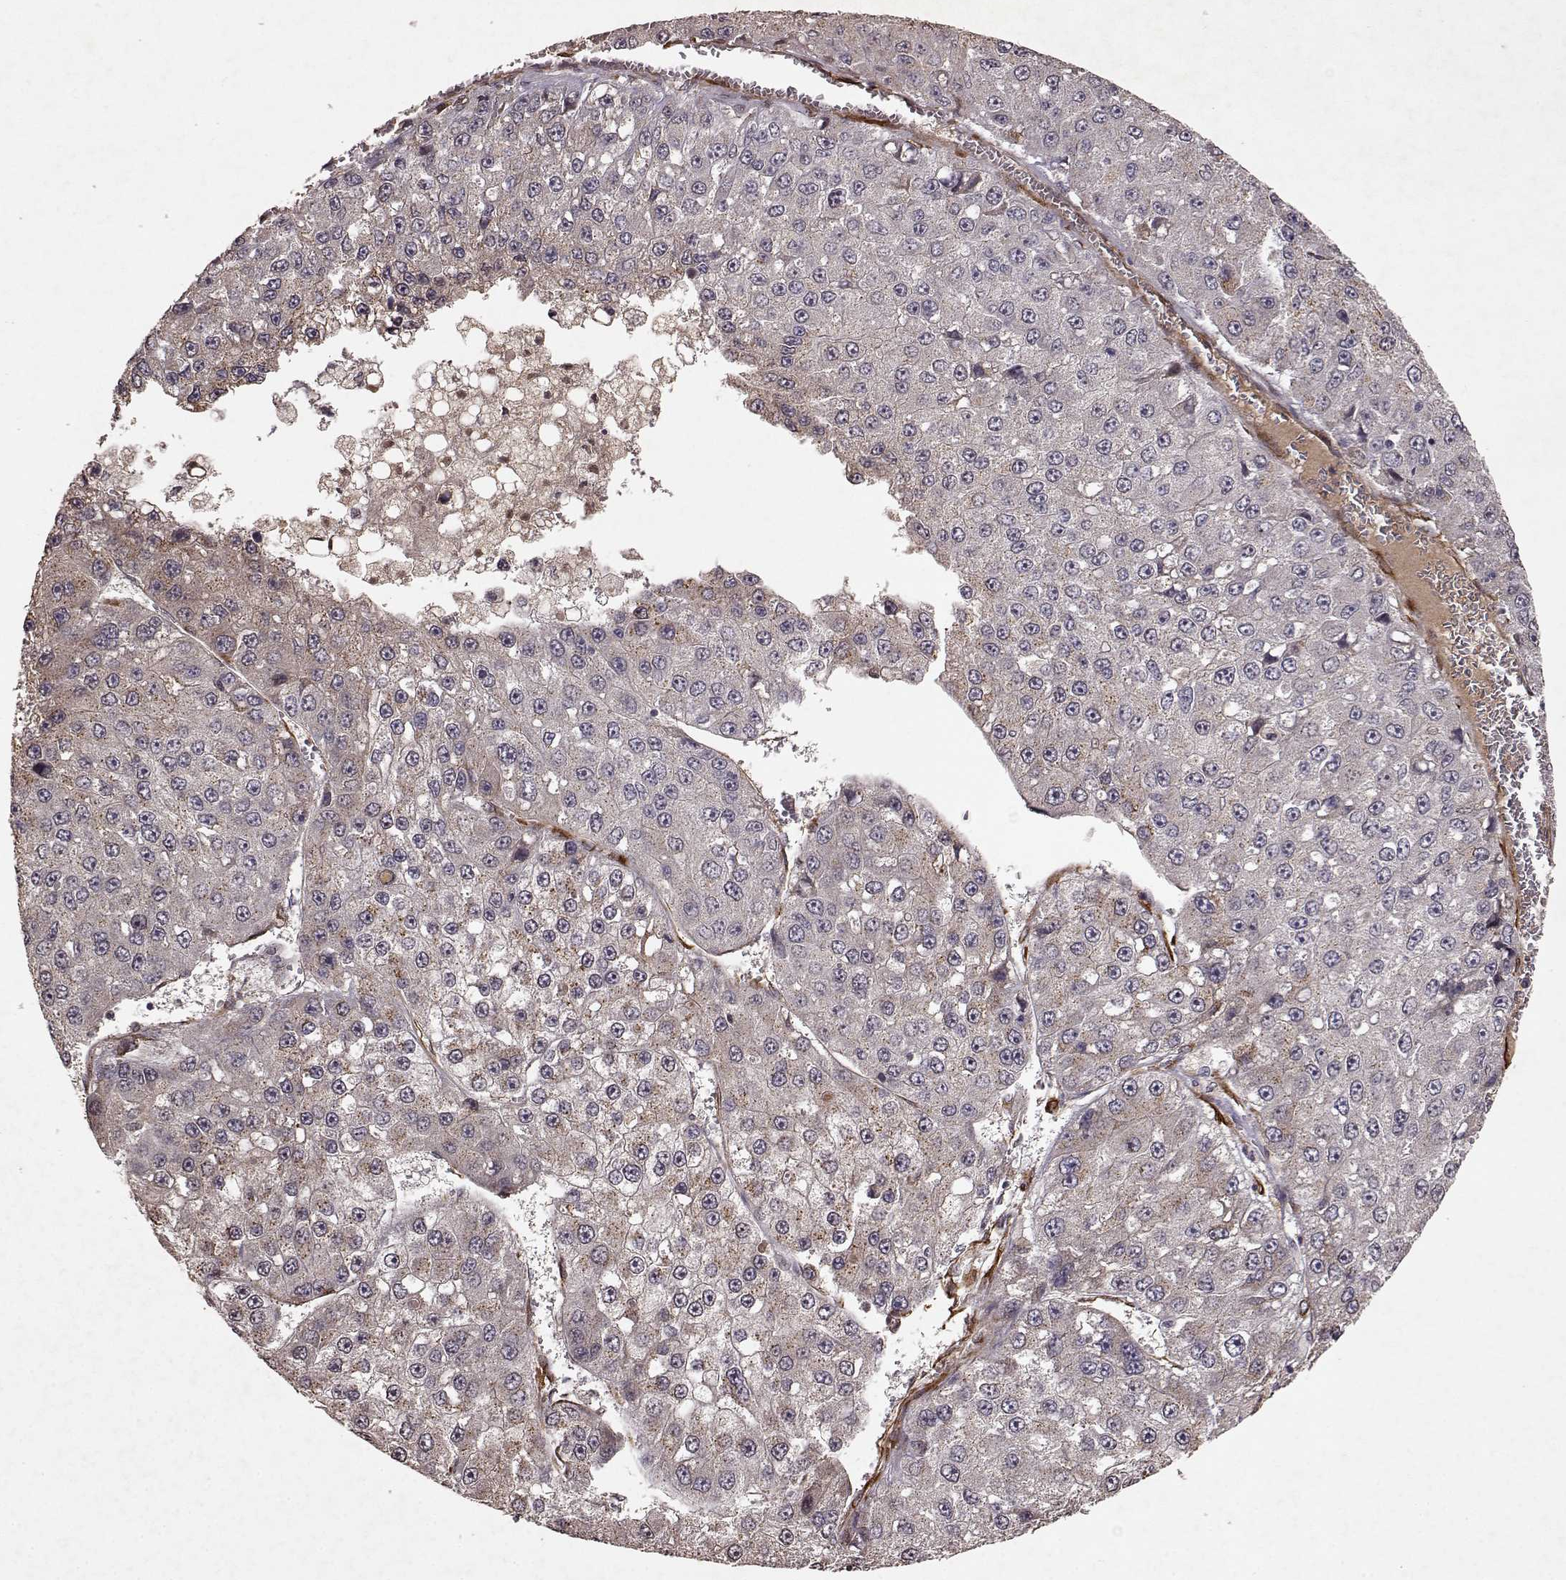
{"staining": {"intensity": "negative", "quantity": "none", "location": "none"}, "tissue": "liver cancer", "cell_type": "Tumor cells", "image_type": "cancer", "snomed": [{"axis": "morphology", "description": "Carcinoma, Hepatocellular, NOS"}, {"axis": "topography", "description": "Liver"}], "caption": "Immunohistochemistry (IHC) micrograph of neoplastic tissue: human liver cancer stained with DAB shows no significant protein expression in tumor cells.", "gene": "FSTL1", "patient": {"sex": "female", "age": 73}}